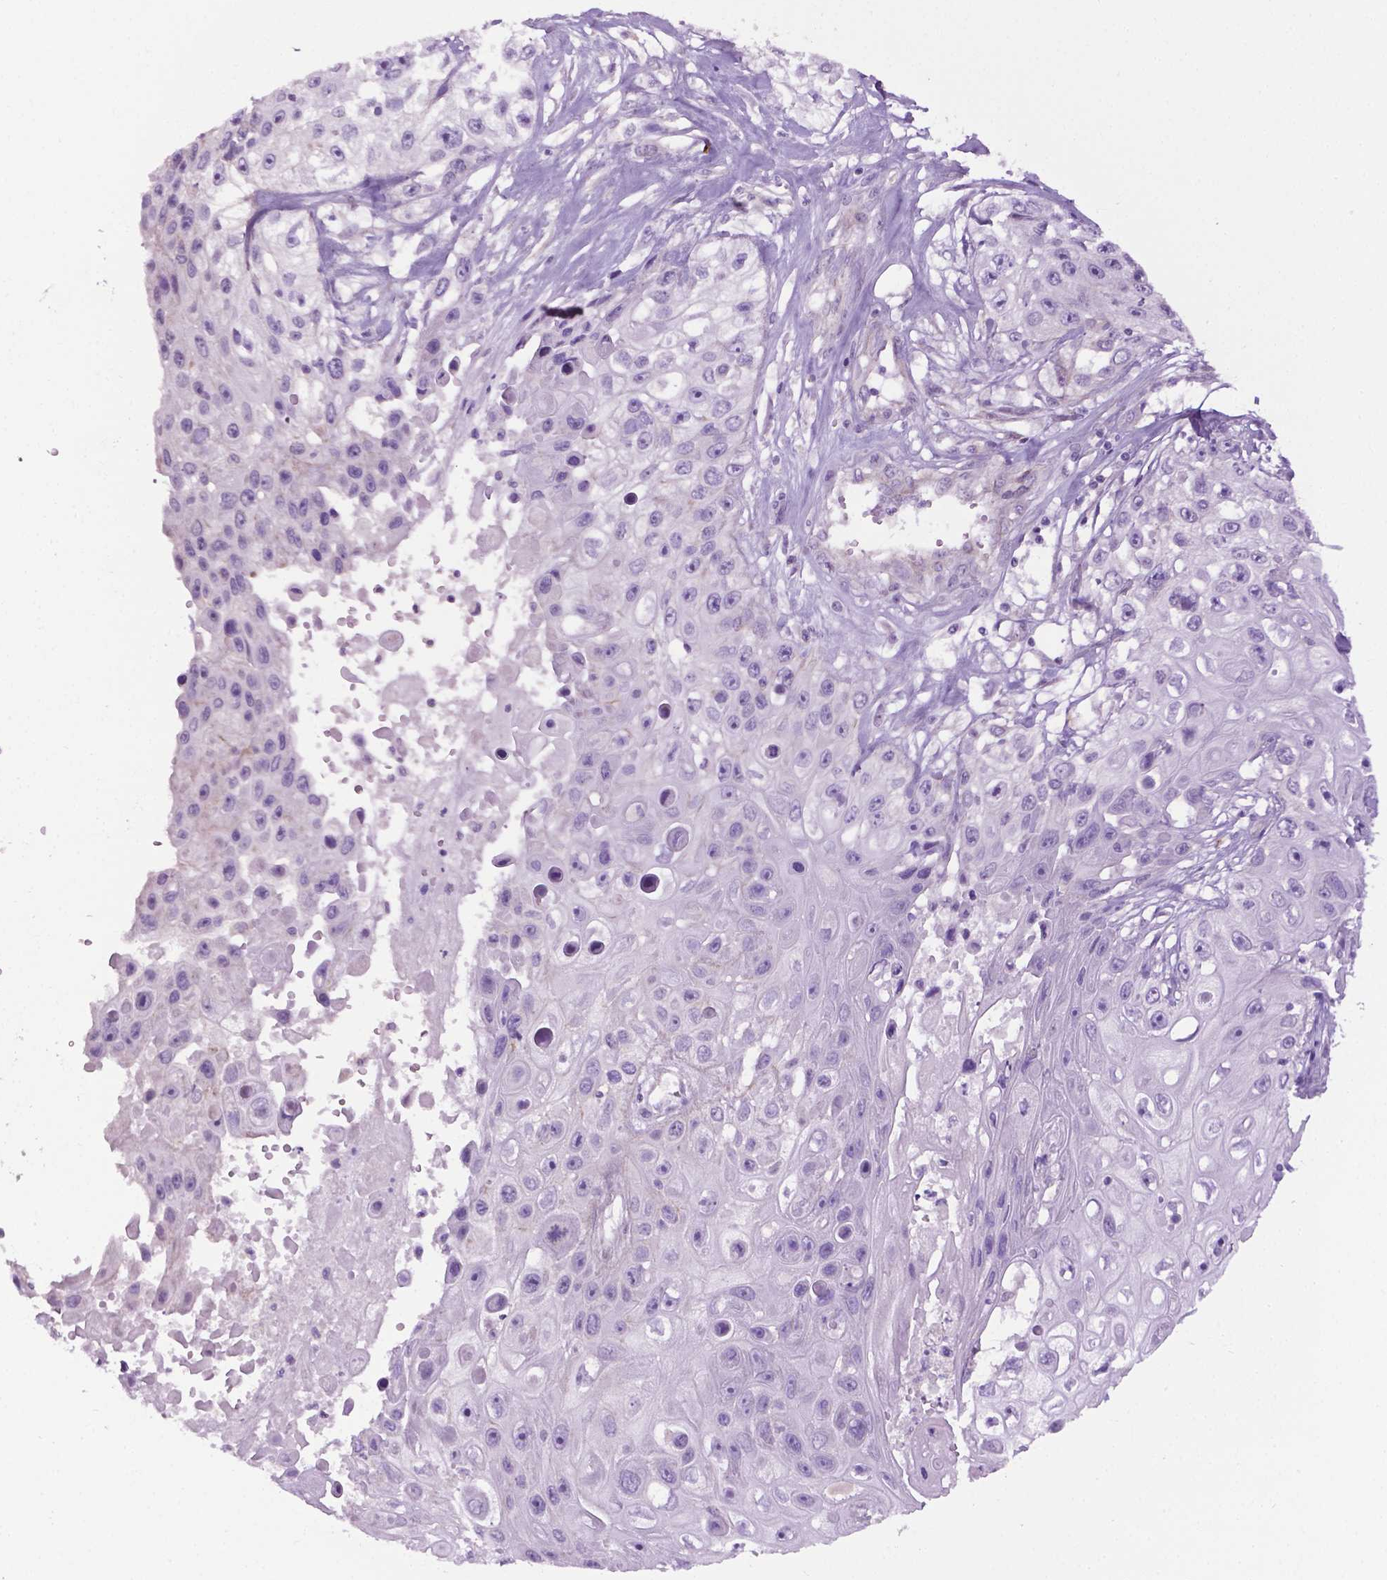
{"staining": {"intensity": "negative", "quantity": "none", "location": "none"}, "tissue": "skin cancer", "cell_type": "Tumor cells", "image_type": "cancer", "snomed": [{"axis": "morphology", "description": "Squamous cell carcinoma, NOS"}, {"axis": "topography", "description": "Skin"}], "caption": "Immunohistochemical staining of squamous cell carcinoma (skin) reveals no significant positivity in tumor cells.", "gene": "SPECC1L", "patient": {"sex": "male", "age": 82}}